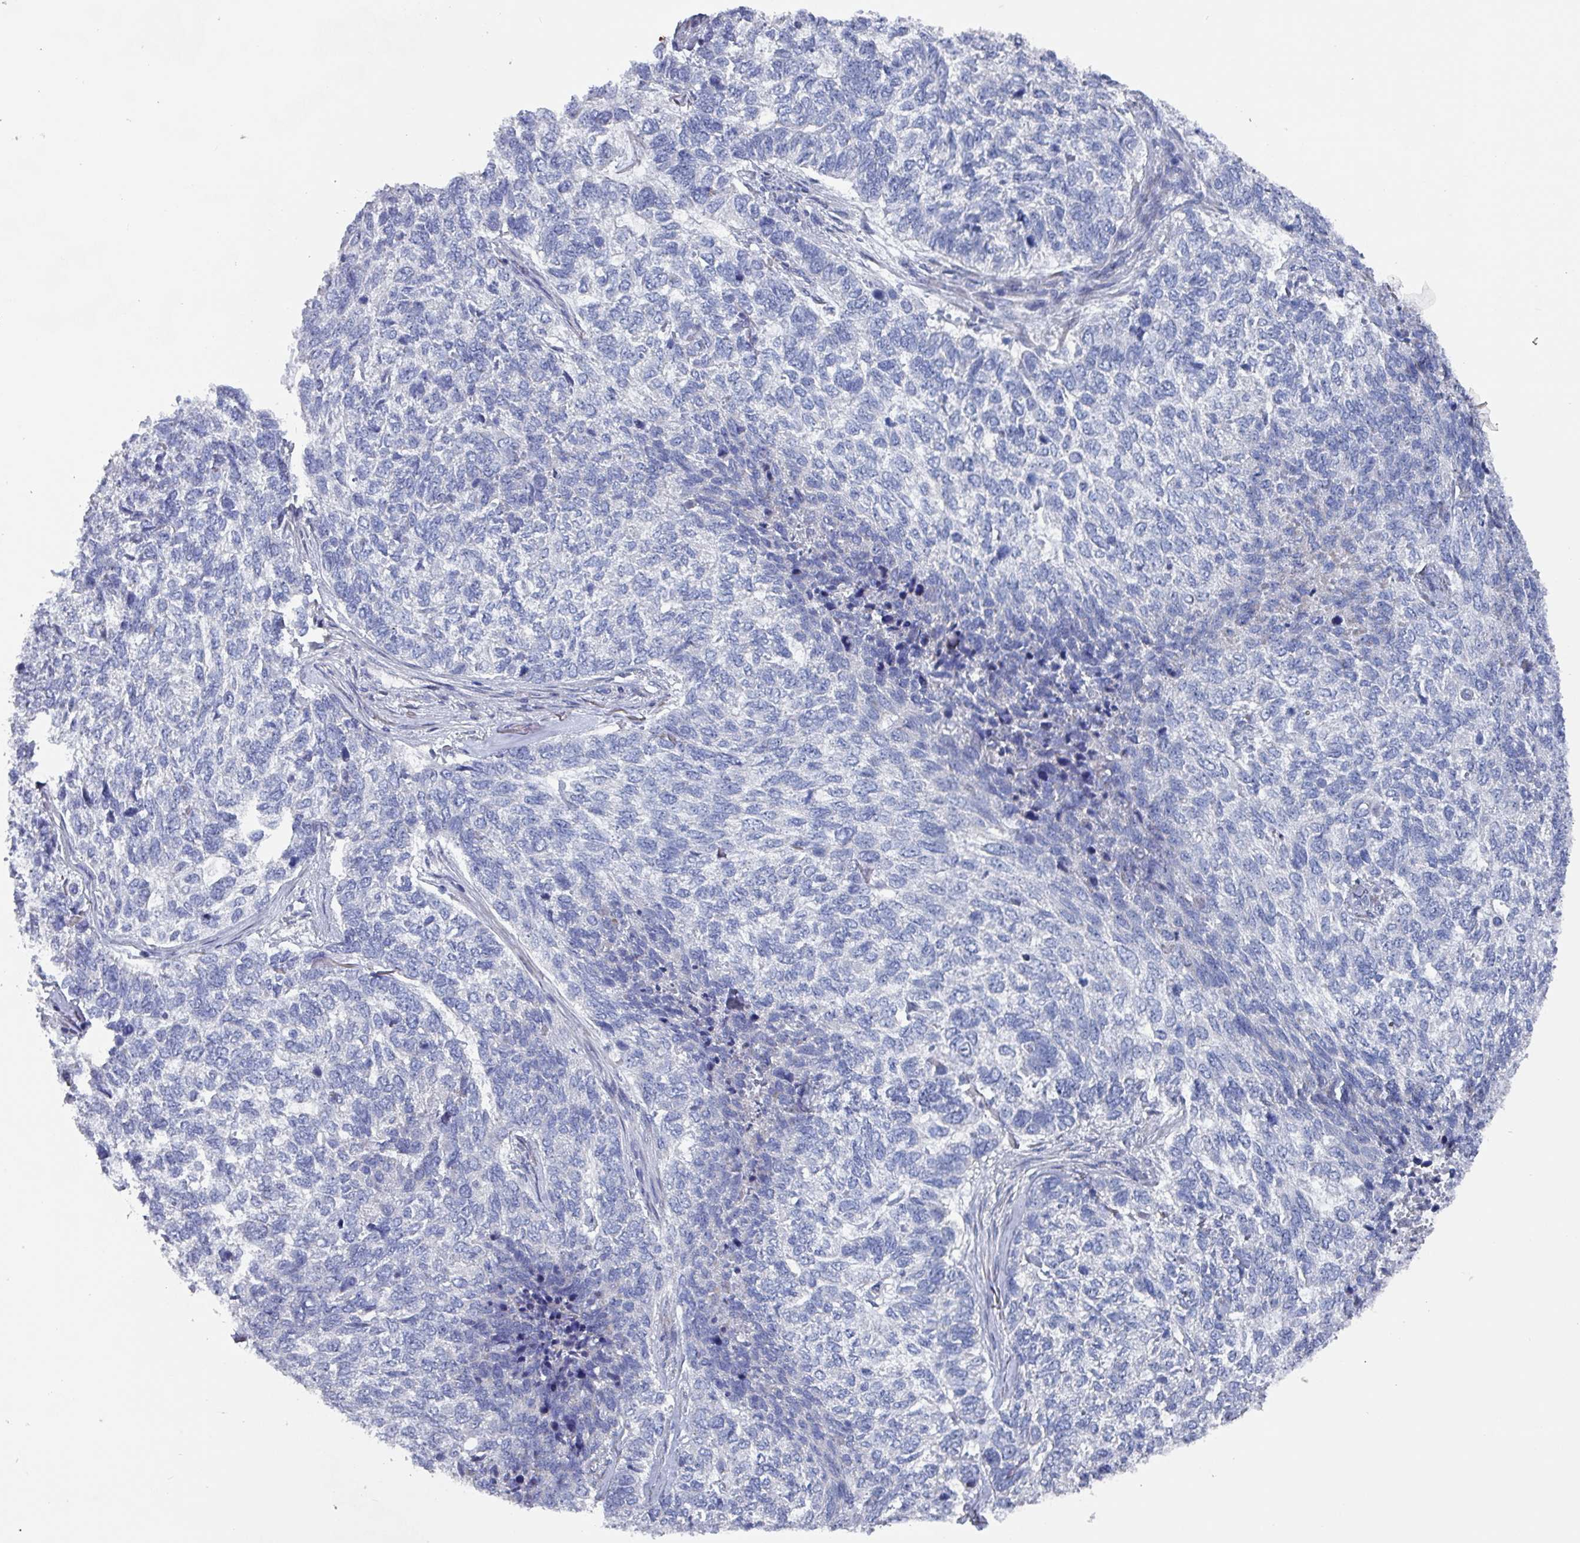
{"staining": {"intensity": "negative", "quantity": "none", "location": "none"}, "tissue": "skin cancer", "cell_type": "Tumor cells", "image_type": "cancer", "snomed": [{"axis": "morphology", "description": "Basal cell carcinoma"}, {"axis": "topography", "description": "Skin"}], "caption": "Immunohistochemistry (IHC) micrograph of neoplastic tissue: human skin cancer stained with DAB exhibits no significant protein expression in tumor cells.", "gene": "DRD5", "patient": {"sex": "female", "age": 65}}